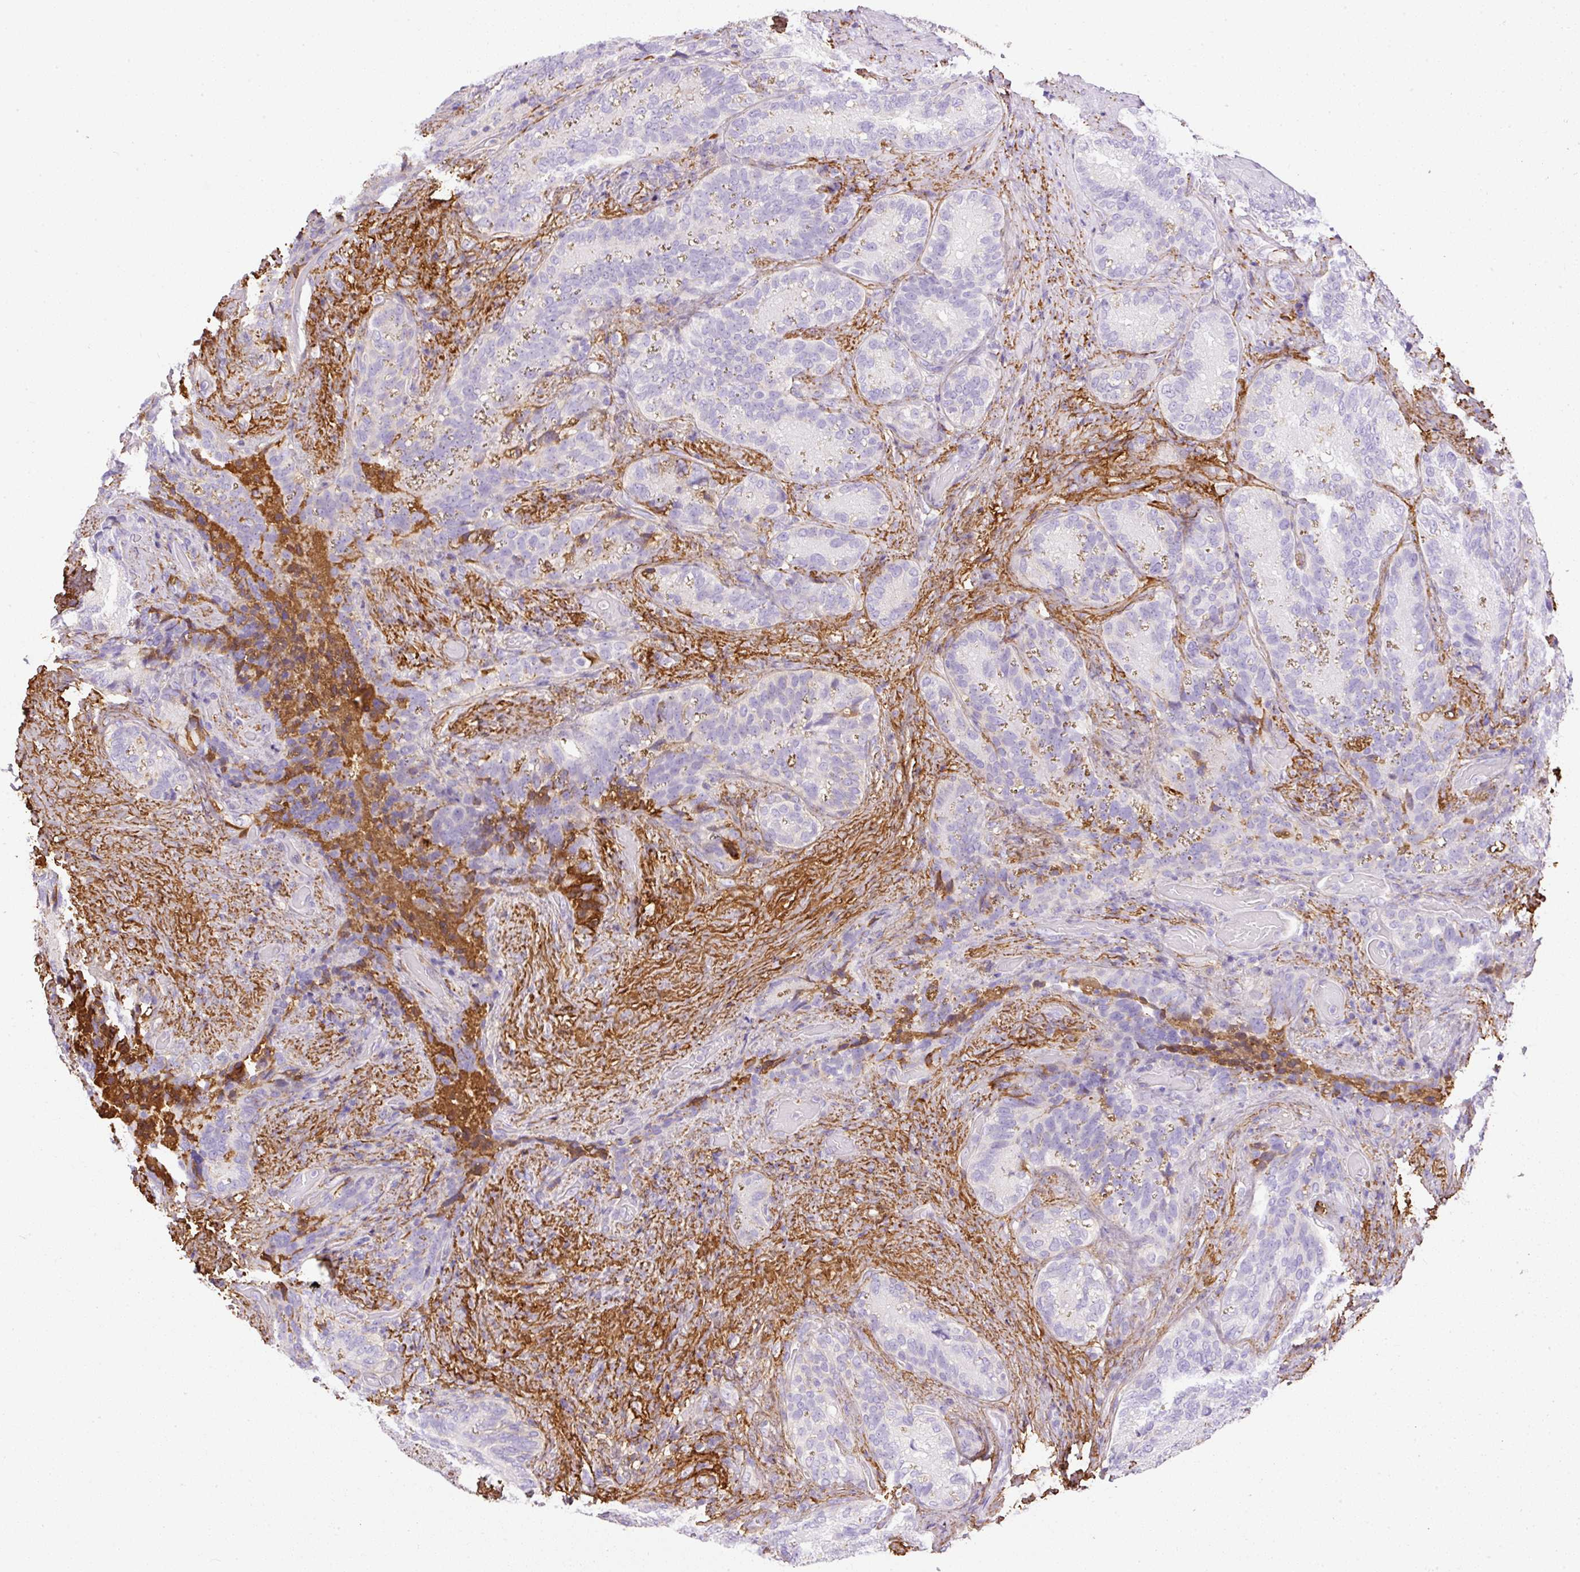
{"staining": {"intensity": "negative", "quantity": "none", "location": "none"}, "tissue": "seminal vesicle", "cell_type": "Glandular cells", "image_type": "normal", "snomed": [{"axis": "morphology", "description": "Normal tissue, NOS"}, {"axis": "topography", "description": "Seminal veicle"}], "caption": "The micrograph exhibits no significant expression in glandular cells of seminal vesicle. (DAB (3,3'-diaminobenzidine) immunohistochemistry (IHC) visualized using brightfield microscopy, high magnification).", "gene": "APCS", "patient": {"sex": "male", "age": 68}}